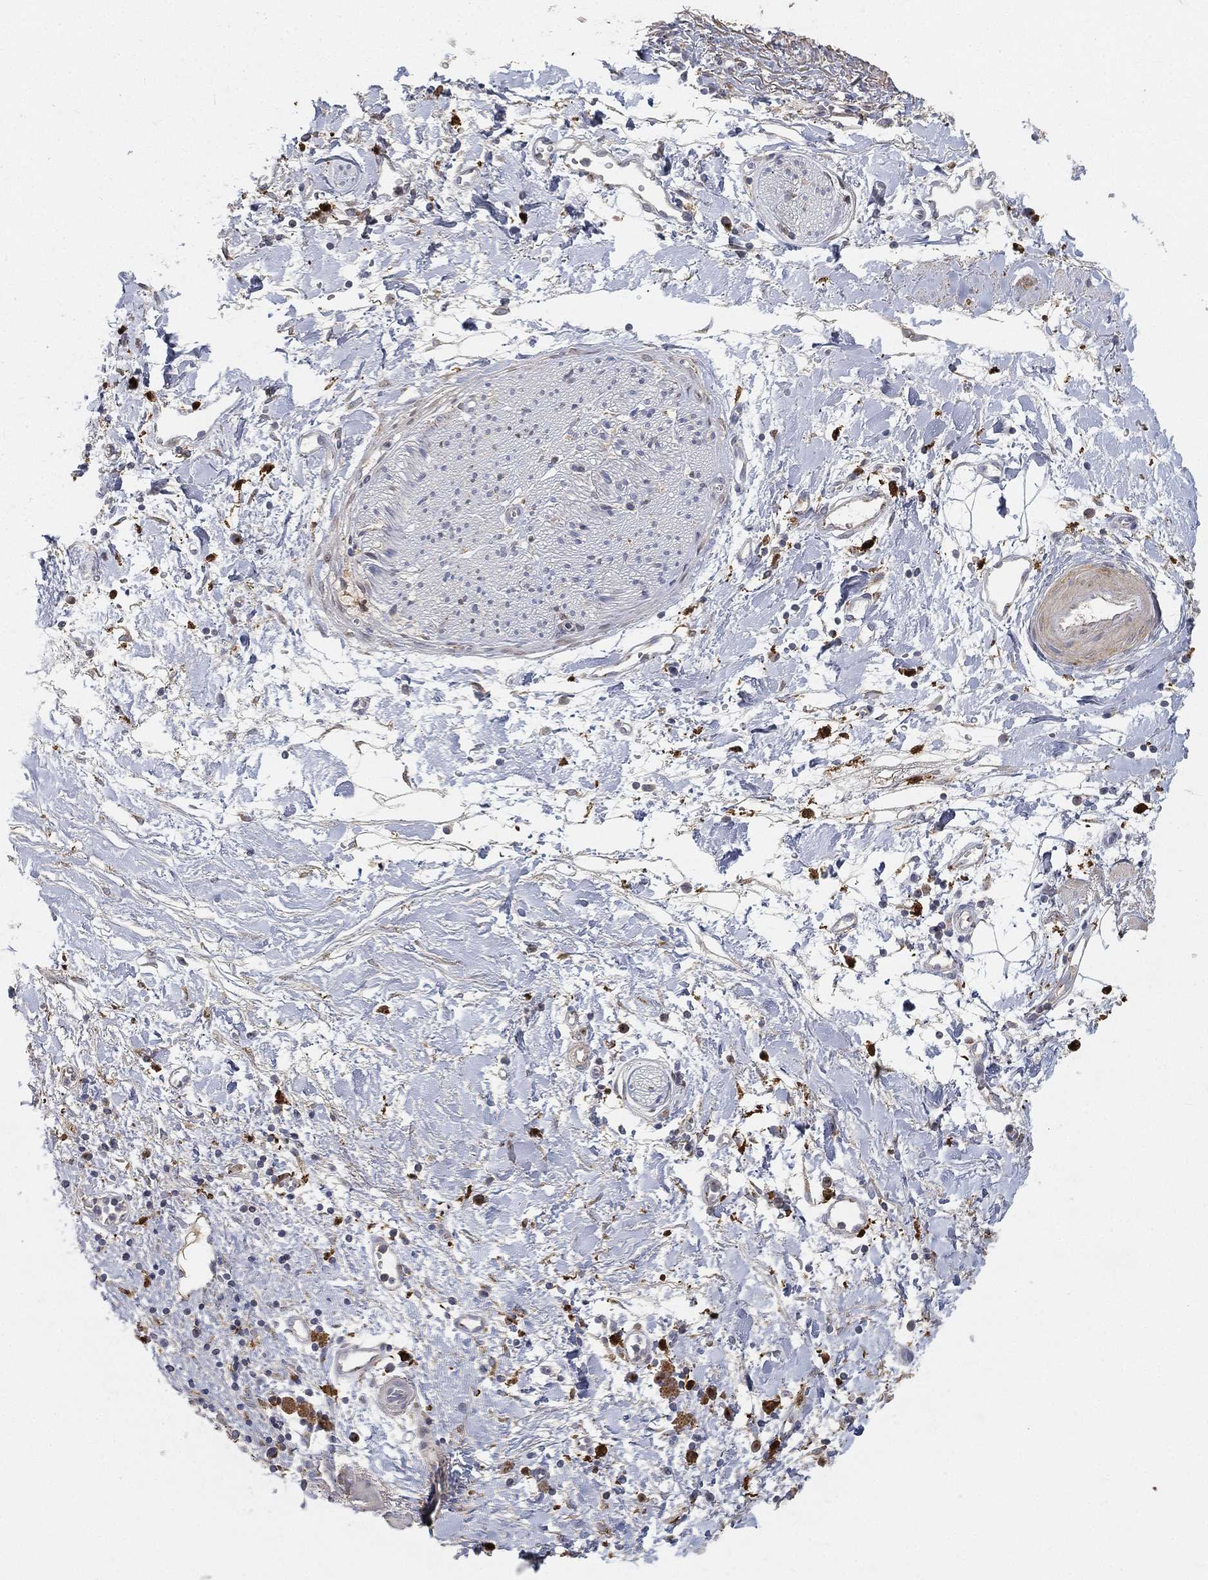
{"staining": {"intensity": "weak", "quantity": "<25%", "location": "cytoplasmic/membranous"}, "tissue": "soft tissue", "cell_type": "Fibroblasts", "image_type": "normal", "snomed": [{"axis": "morphology", "description": "Normal tissue, NOS"}, {"axis": "morphology", "description": "Adenocarcinoma, NOS"}, {"axis": "topography", "description": "Pancreas"}, {"axis": "topography", "description": "Peripheral nerve tissue"}], "caption": "An immunohistochemistry (IHC) photomicrograph of unremarkable soft tissue is shown. There is no staining in fibroblasts of soft tissue. Nuclei are stained in blue.", "gene": "CTSL", "patient": {"sex": "male", "age": 61}}